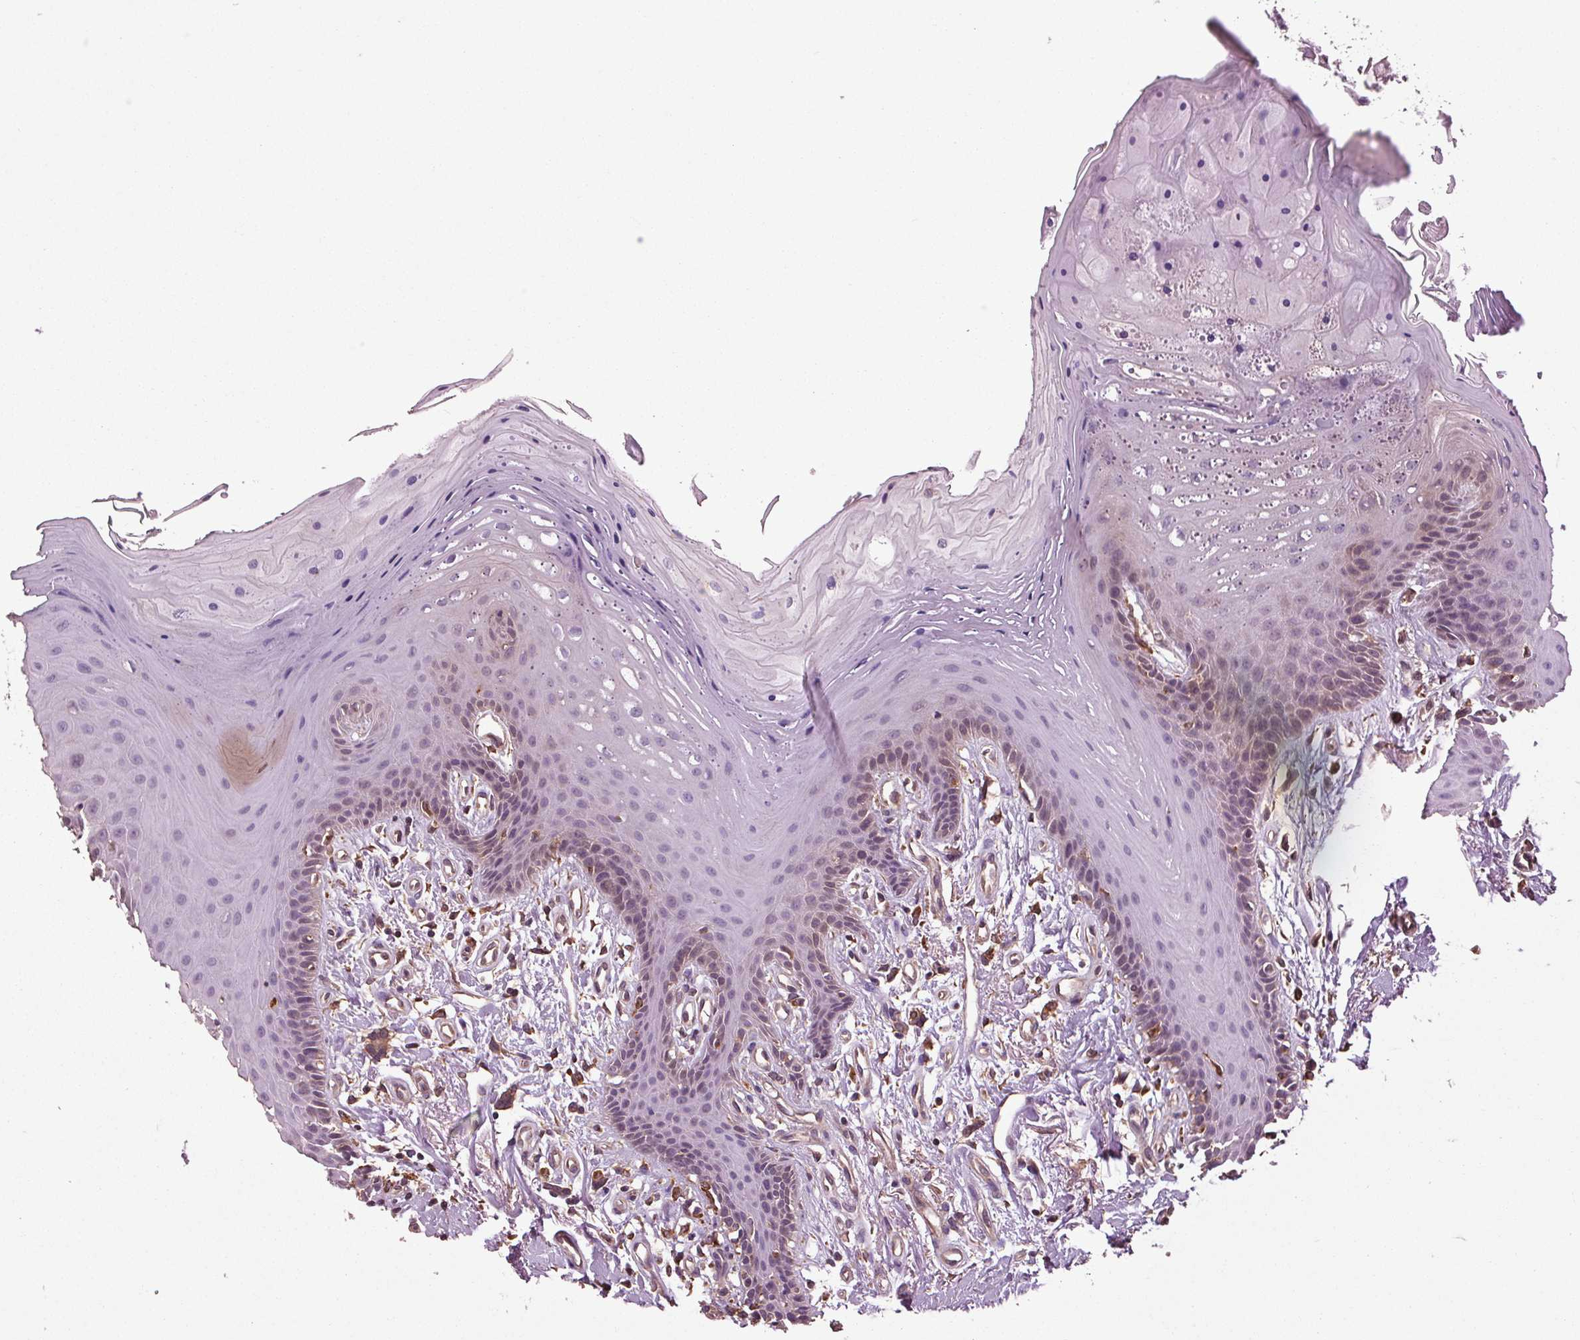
{"staining": {"intensity": "negative", "quantity": "none", "location": "none"}, "tissue": "oral mucosa", "cell_type": "Squamous epithelial cells", "image_type": "normal", "snomed": [{"axis": "morphology", "description": "Normal tissue, NOS"}, {"axis": "morphology", "description": "Normal morphology"}, {"axis": "topography", "description": "Oral tissue"}], "caption": "Normal oral mucosa was stained to show a protein in brown. There is no significant staining in squamous epithelial cells.", "gene": "RNPEP", "patient": {"sex": "female", "age": 76}}